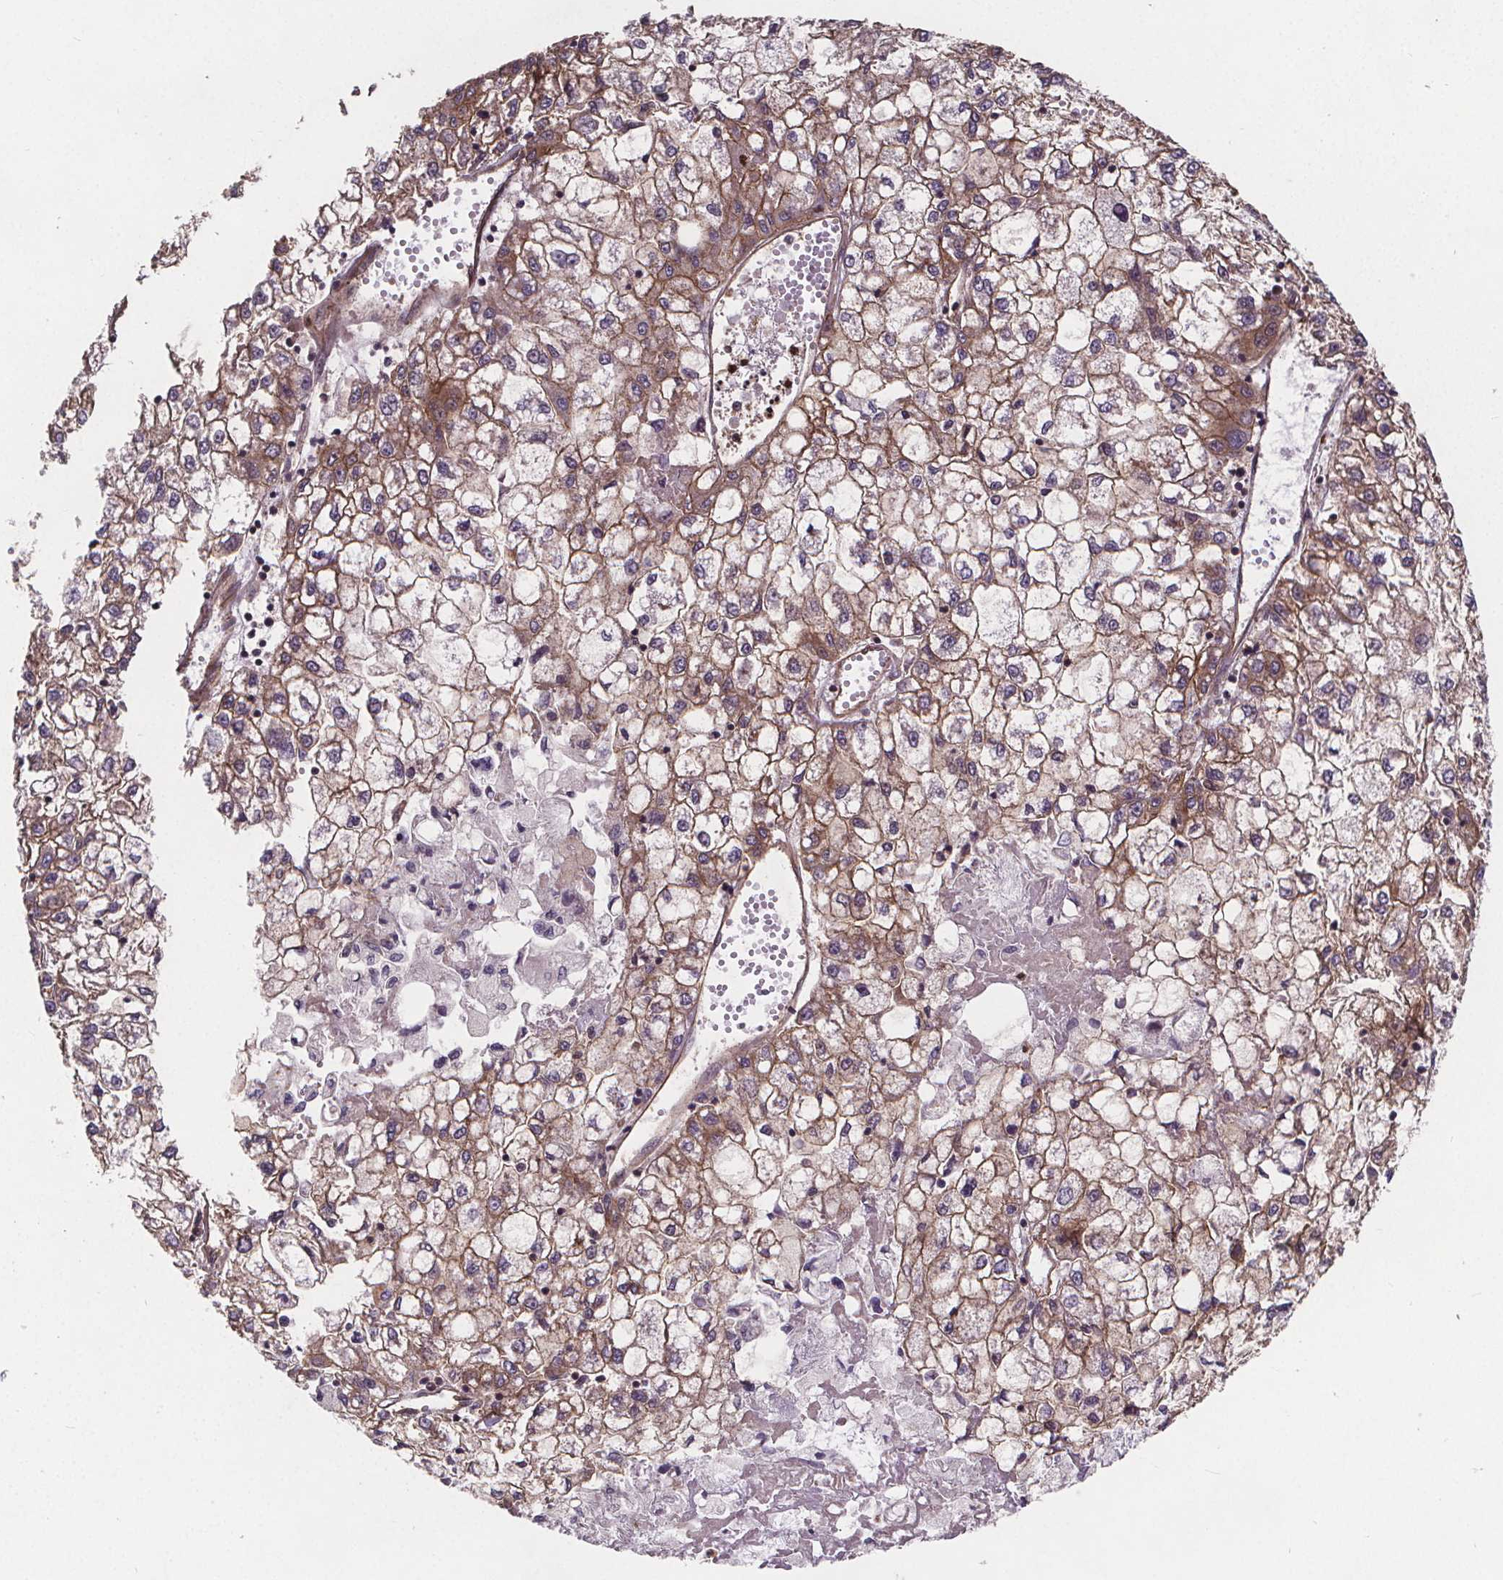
{"staining": {"intensity": "moderate", "quantity": ">75%", "location": "cytoplasmic/membranous"}, "tissue": "liver cancer", "cell_type": "Tumor cells", "image_type": "cancer", "snomed": [{"axis": "morphology", "description": "Carcinoma, Hepatocellular, NOS"}, {"axis": "topography", "description": "Liver"}], "caption": "Human liver cancer stained for a protein (brown) displays moderate cytoplasmic/membranous positive expression in approximately >75% of tumor cells.", "gene": "CLINT1", "patient": {"sex": "male", "age": 40}}